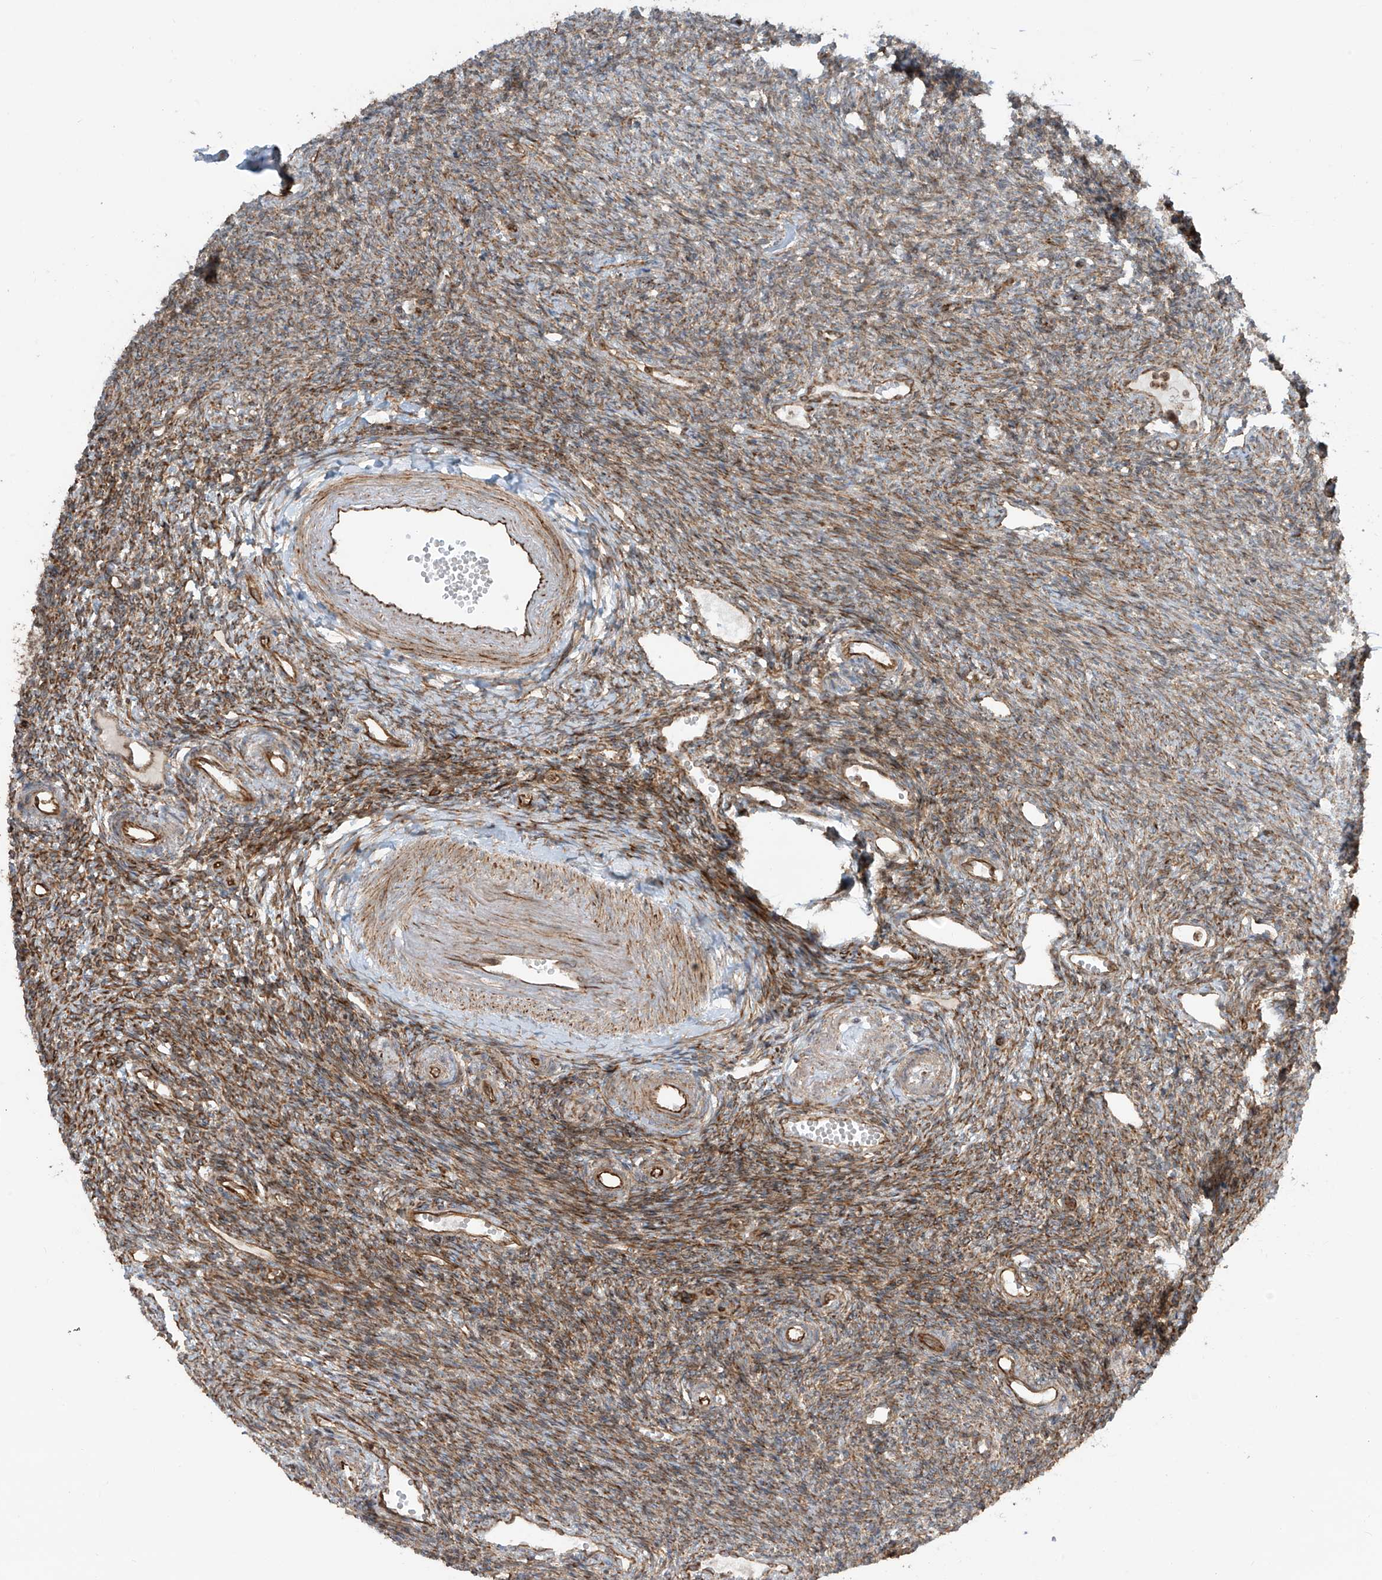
{"staining": {"intensity": "strong", "quantity": ">75%", "location": "cytoplasmic/membranous"}, "tissue": "ovary", "cell_type": "Follicle cells", "image_type": "normal", "snomed": [{"axis": "morphology", "description": "Normal tissue, NOS"}, {"axis": "morphology", "description": "Cyst, NOS"}, {"axis": "topography", "description": "Ovary"}], "caption": "This micrograph shows IHC staining of unremarkable human ovary, with high strong cytoplasmic/membranous expression in about >75% of follicle cells.", "gene": "EIF5B", "patient": {"sex": "female", "age": 33}}